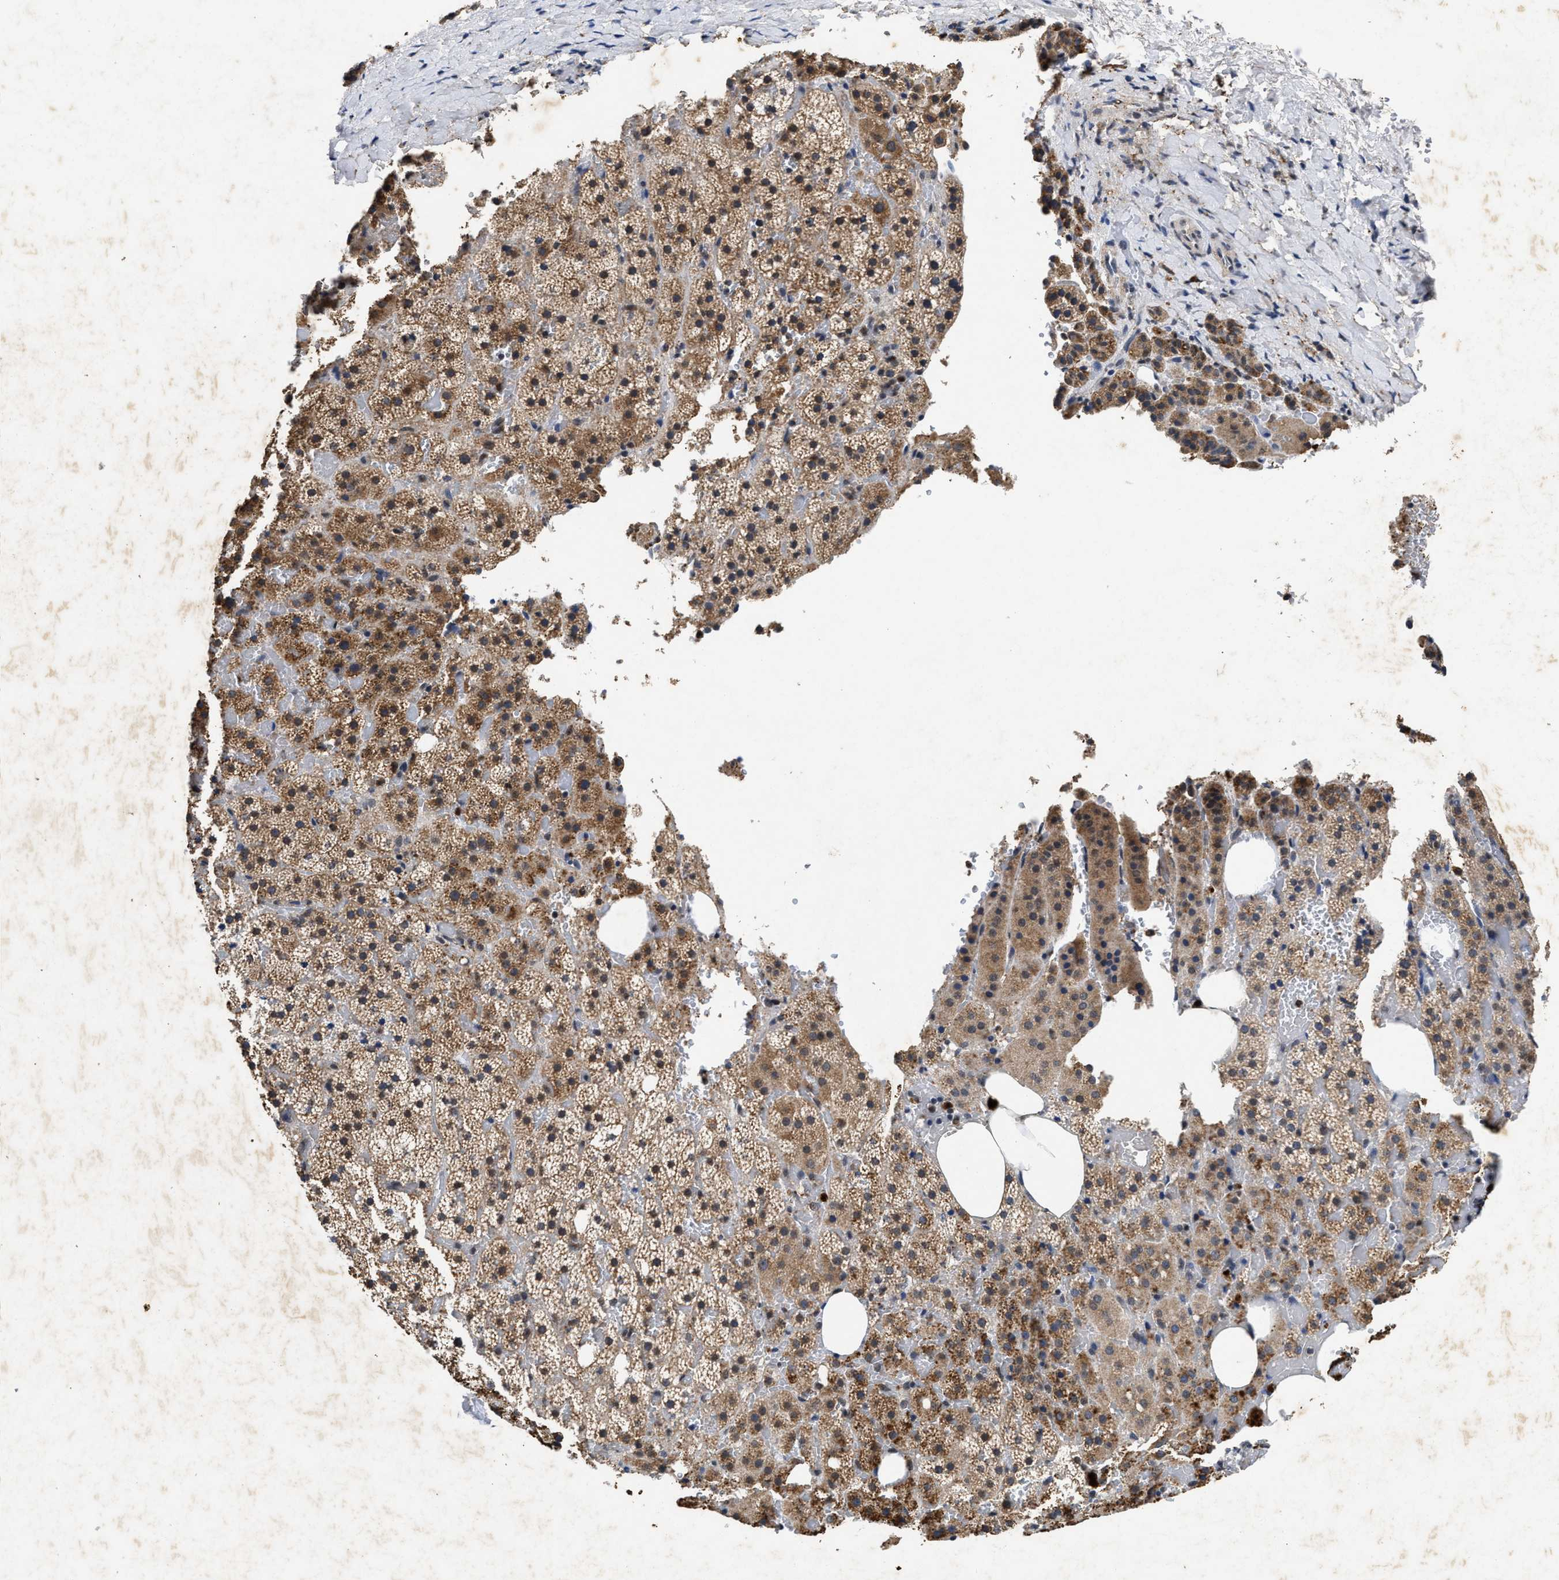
{"staining": {"intensity": "moderate", "quantity": ">75%", "location": "cytoplasmic/membranous"}, "tissue": "adrenal gland", "cell_type": "Glandular cells", "image_type": "normal", "snomed": [{"axis": "morphology", "description": "Normal tissue, NOS"}, {"axis": "topography", "description": "Adrenal gland"}], "caption": "Immunohistochemistry of normal human adrenal gland displays medium levels of moderate cytoplasmic/membranous positivity in about >75% of glandular cells.", "gene": "ACOX1", "patient": {"sex": "female", "age": 59}}